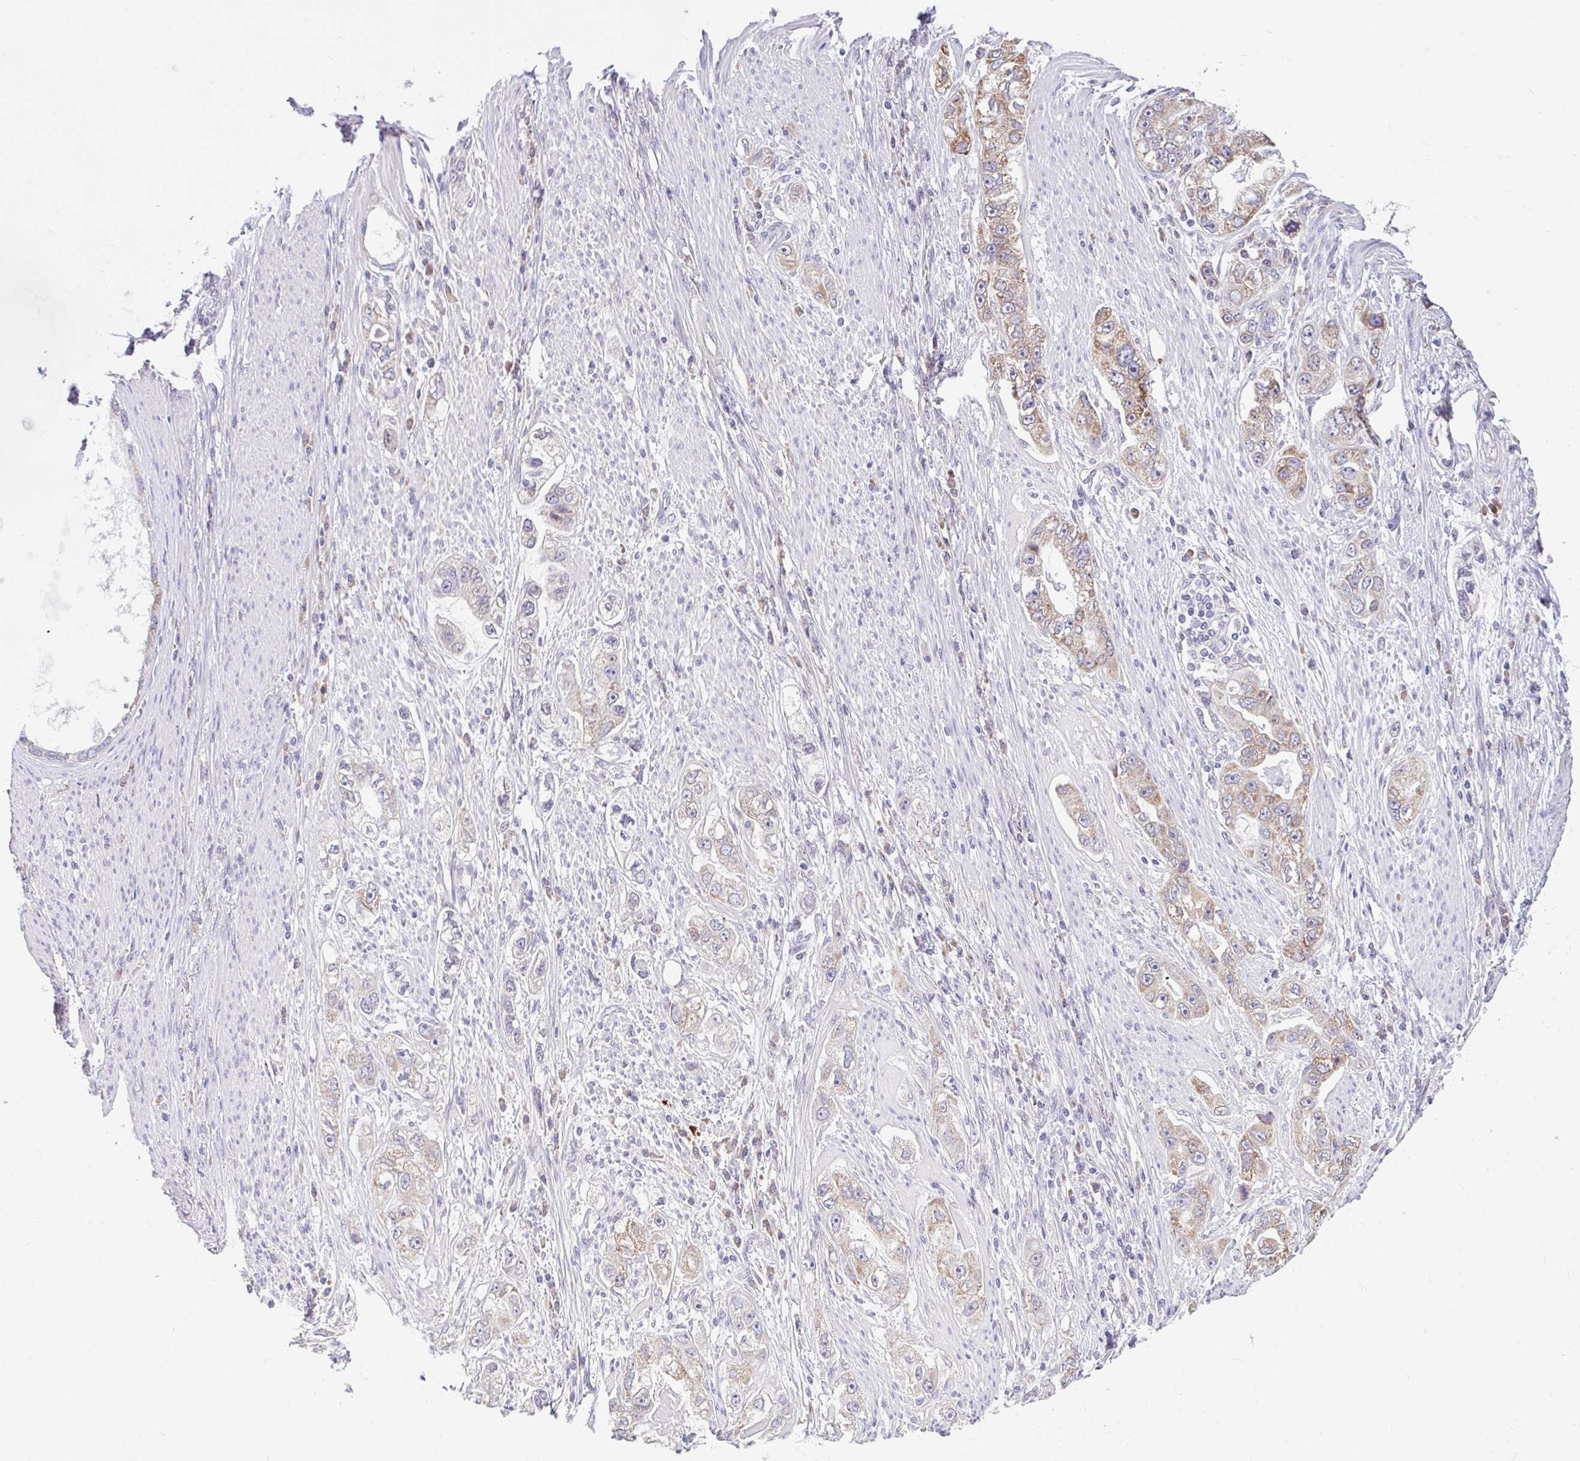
{"staining": {"intensity": "weak", "quantity": ">75%", "location": "cytoplasmic/membranous"}, "tissue": "stomach cancer", "cell_type": "Tumor cells", "image_type": "cancer", "snomed": [{"axis": "morphology", "description": "Adenocarcinoma, NOS"}, {"axis": "topography", "description": "Stomach, lower"}], "caption": "An immunohistochemistry (IHC) micrograph of neoplastic tissue is shown. Protein staining in brown shows weak cytoplasmic/membranous positivity in stomach adenocarcinoma within tumor cells.", "gene": "NT5C1B", "patient": {"sex": "female", "age": 93}}